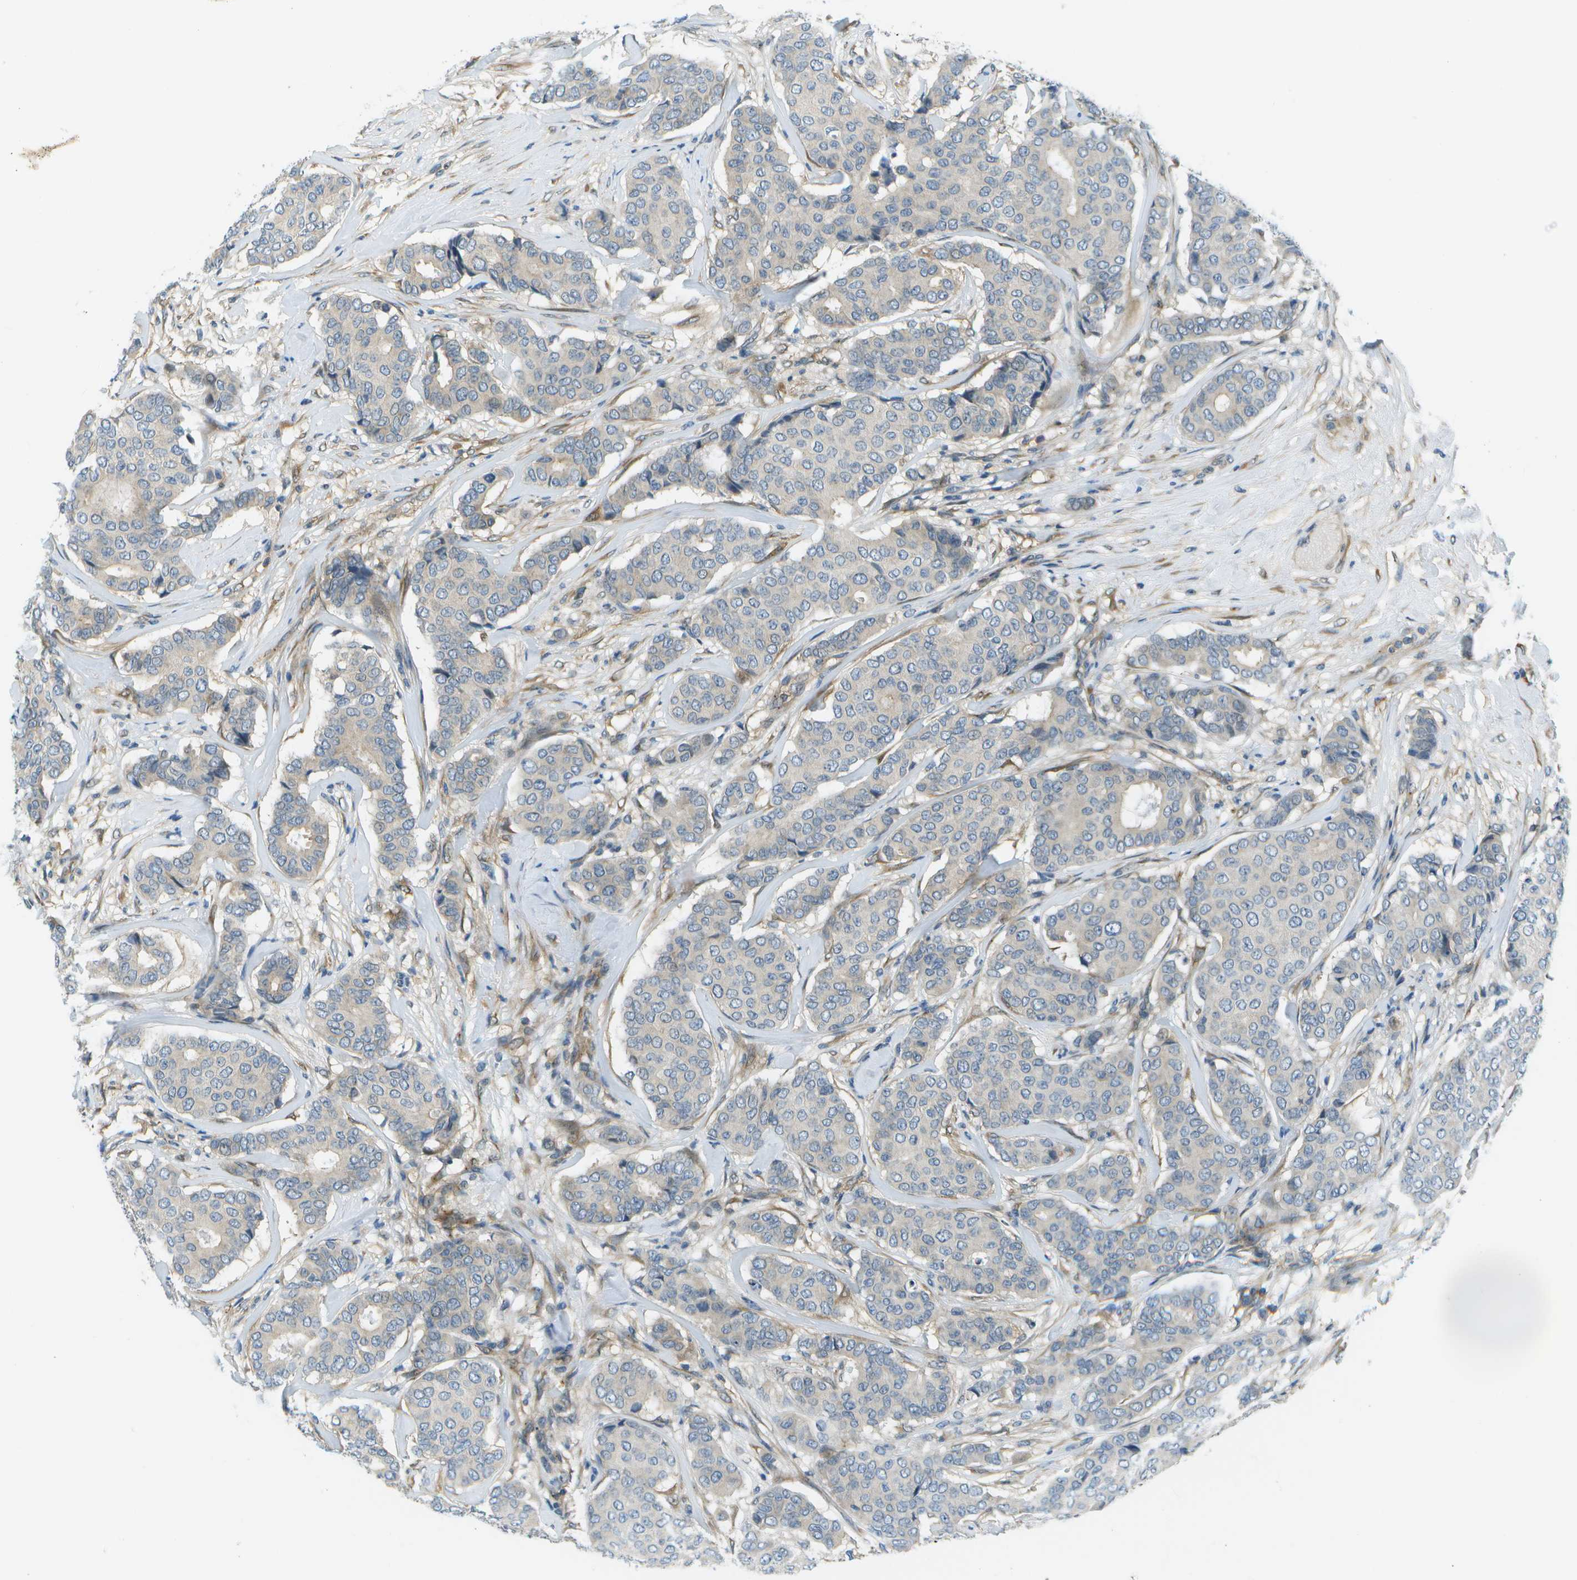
{"staining": {"intensity": "negative", "quantity": "none", "location": "none"}, "tissue": "breast cancer", "cell_type": "Tumor cells", "image_type": "cancer", "snomed": [{"axis": "morphology", "description": "Duct carcinoma"}, {"axis": "topography", "description": "Breast"}], "caption": "This is an immunohistochemistry histopathology image of human breast cancer. There is no staining in tumor cells.", "gene": "CTIF", "patient": {"sex": "female", "age": 75}}